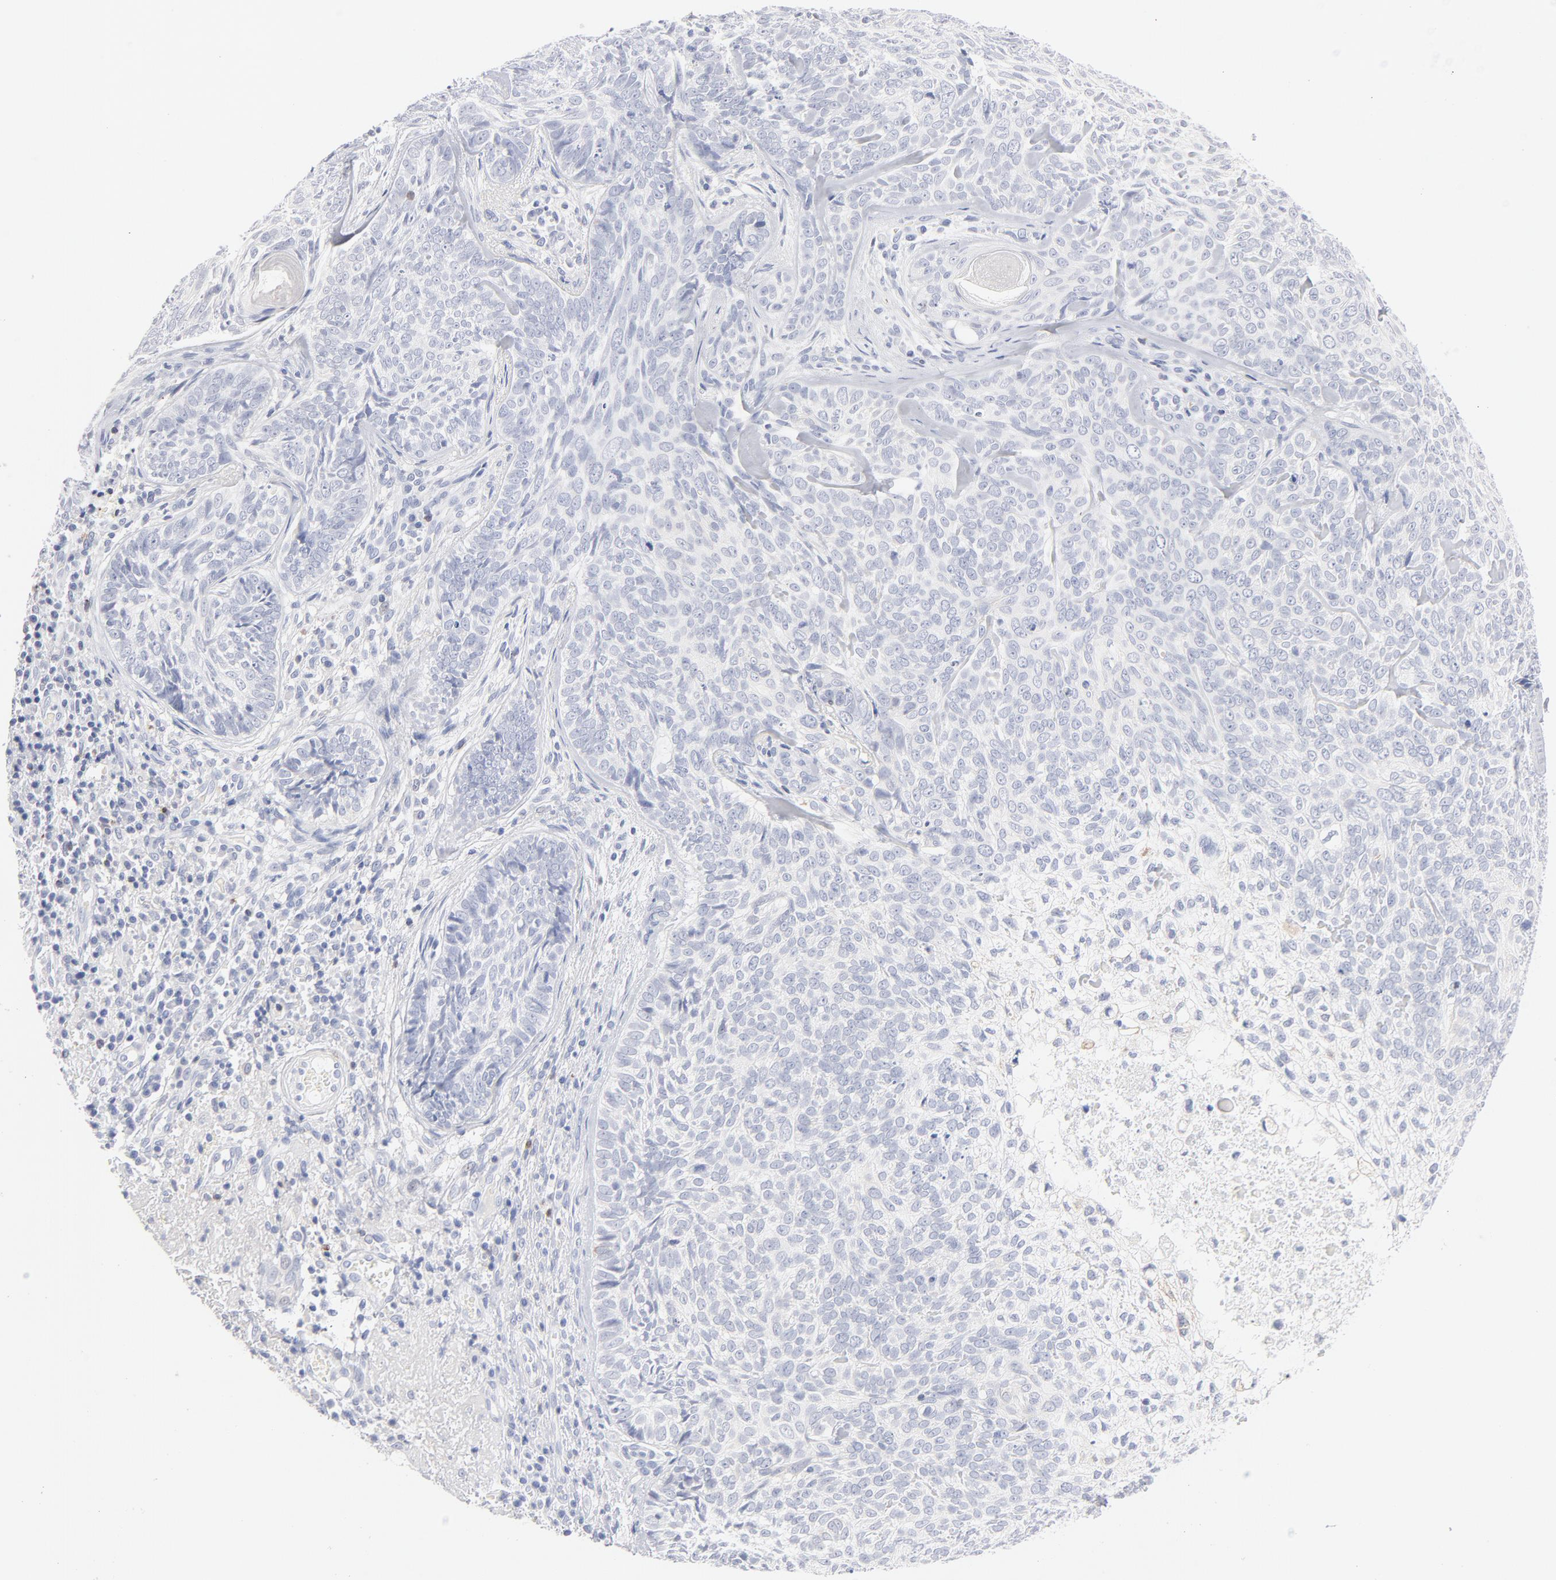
{"staining": {"intensity": "negative", "quantity": "none", "location": "none"}, "tissue": "skin cancer", "cell_type": "Tumor cells", "image_type": "cancer", "snomed": [{"axis": "morphology", "description": "Basal cell carcinoma"}, {"axis": "topography", "description": "Skin"}], "caption": "Protein analysis of skin cancer displays no significant staining in tumor cells. The staining is performed using DAB (3,3'-diaminobenzidine) brown chromogen with nuclei counter-stained in using hematoxylin.", "gene": "MID1", "patient": {"sex": "male", "age": 72}}